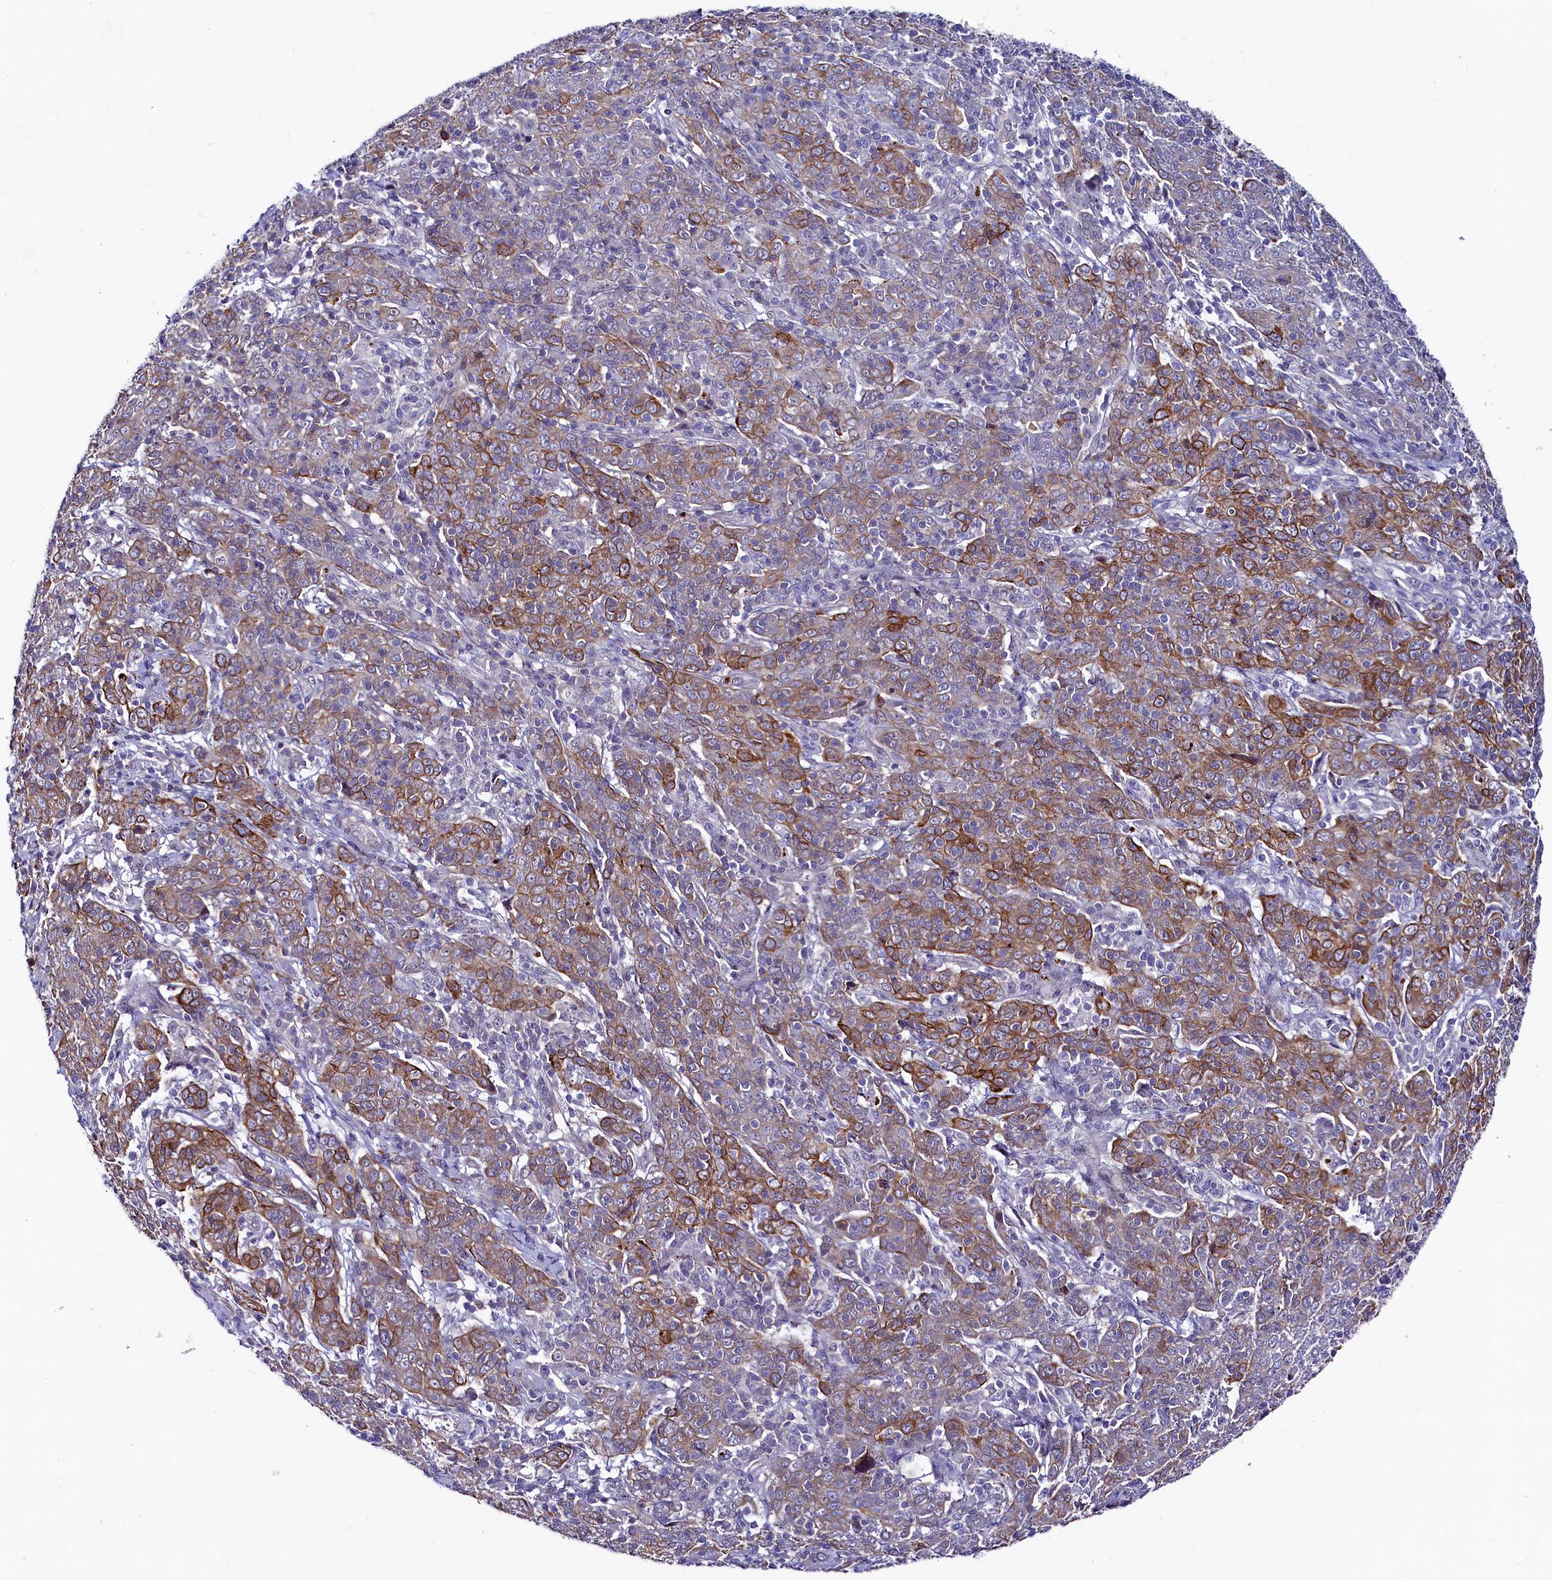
{"staining": {"intensity": "moderate", "quantity": "25%-75%", "location": "cytoplasmic/membranous"}, "tissue": "cervical cancer", "cell_type": "Tumor cells", "image_type": "cancer", "snomed": [{"axis": "morphology", "description": "Squamous cell carcinoma, NOS"}, {"axis": "topography", "description": "Cervix"}], "caption": "Cervical cancer (squamous cell carcinoma) stained with DAB (3,3'-diaminobenzidine) IHC displays medium levels of moderate cytoplasmic/membranous expression in about 25%-75% of tumor cells. Using DAB (brown) and hematoxylin (blue) stains, captured at high magnification using brightfield microscopy.", "gene": "ASTE1", "patient": {"sex": "female", "age": 67}}